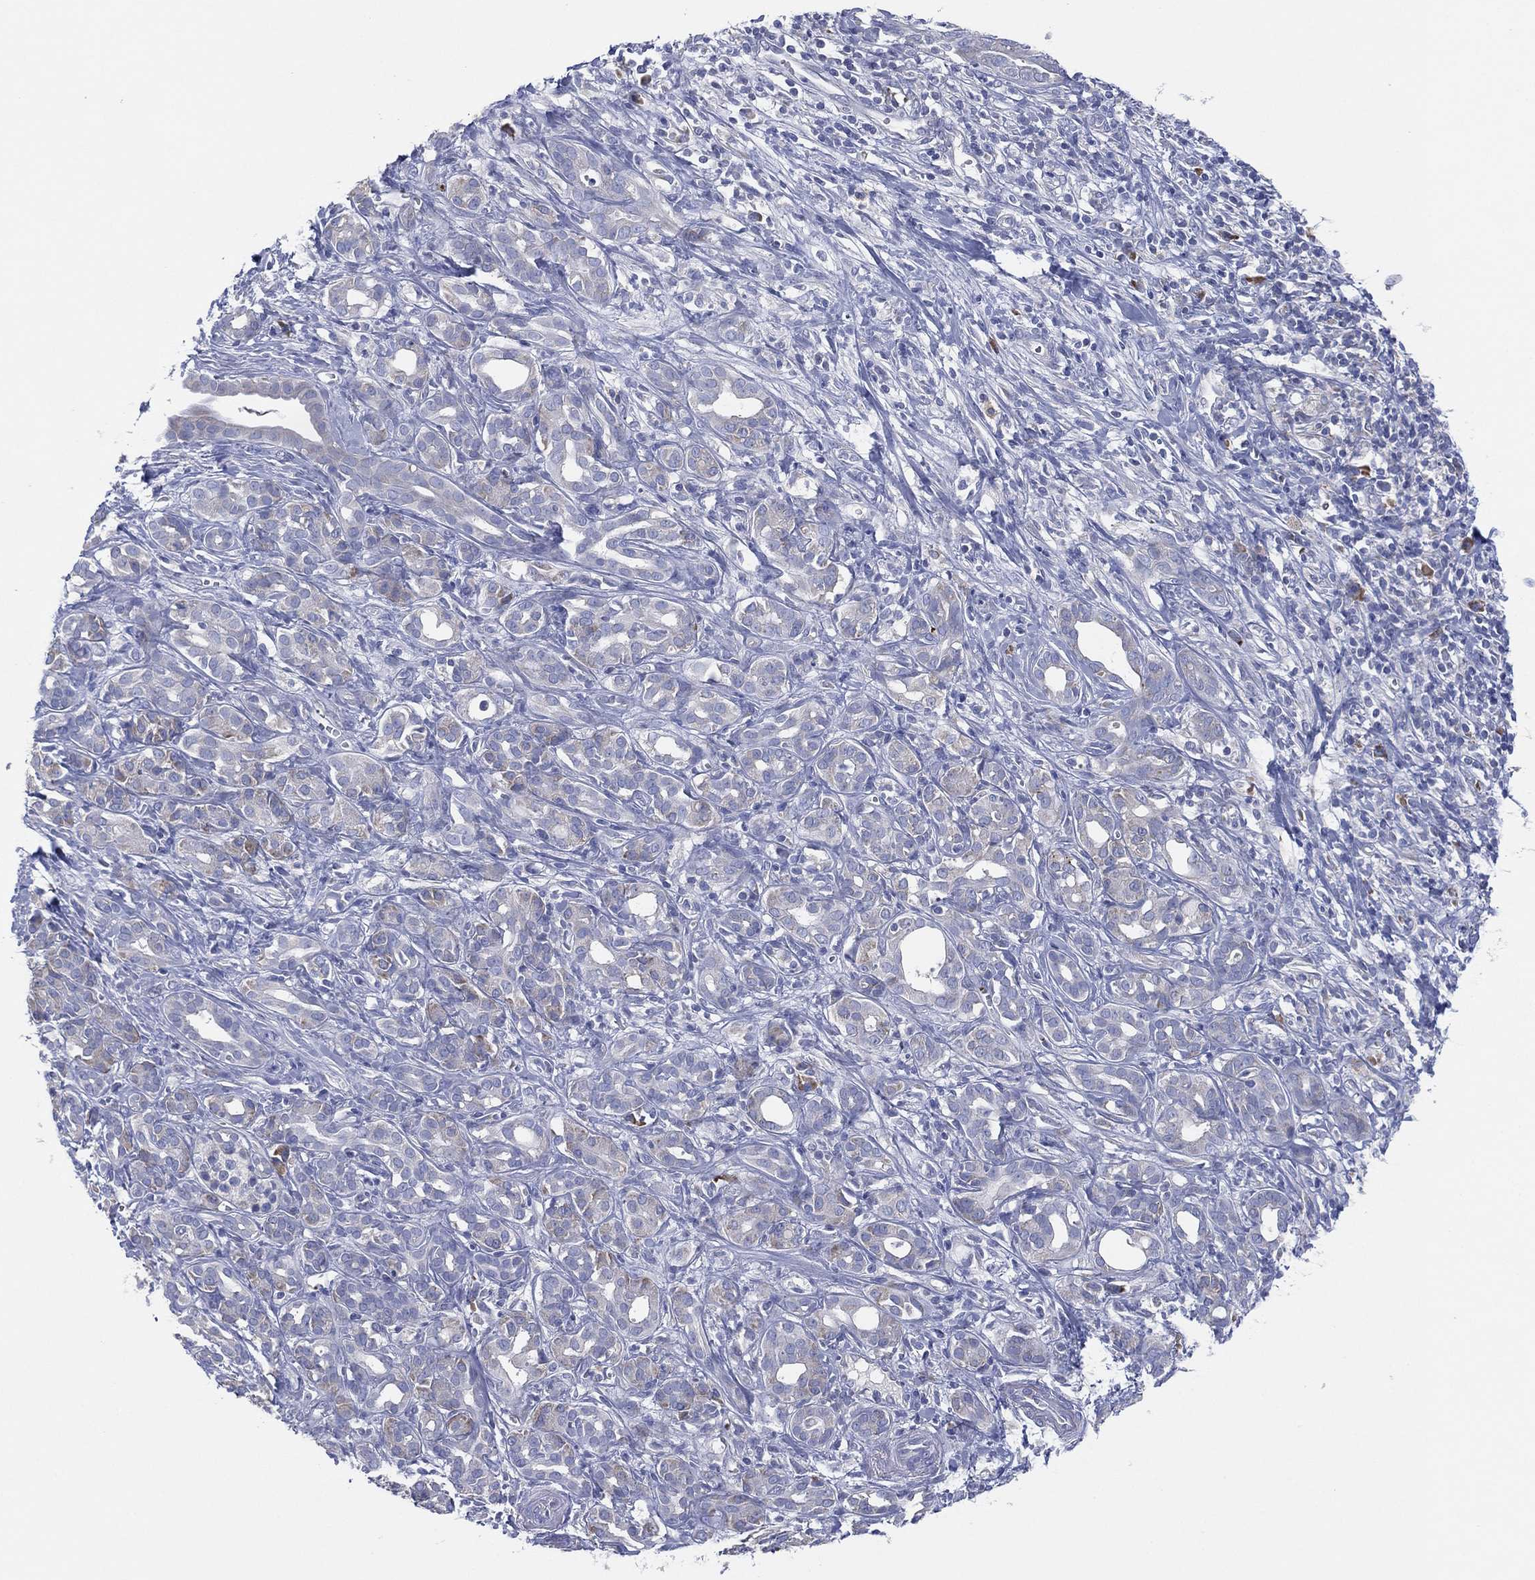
{"staining": {"intensity": "negative", "quantity": "none", "location": "none"}, "tissue": "pancreatic cancer", "cell_type": "Tumor cells", "image_type": "cancer", "snomed": [{"axis": "morphology", "description": "Adenocarcinoma, NOS"}, {"axis": "topography", "description": "Pancreas"}], "caption": "DAB immunohistochemical staining of human pancreatic cancer reveals no significant positivity in tumor cells.", "gene": "TMEM40", "patient": {"sex": "male", "age": 61}}